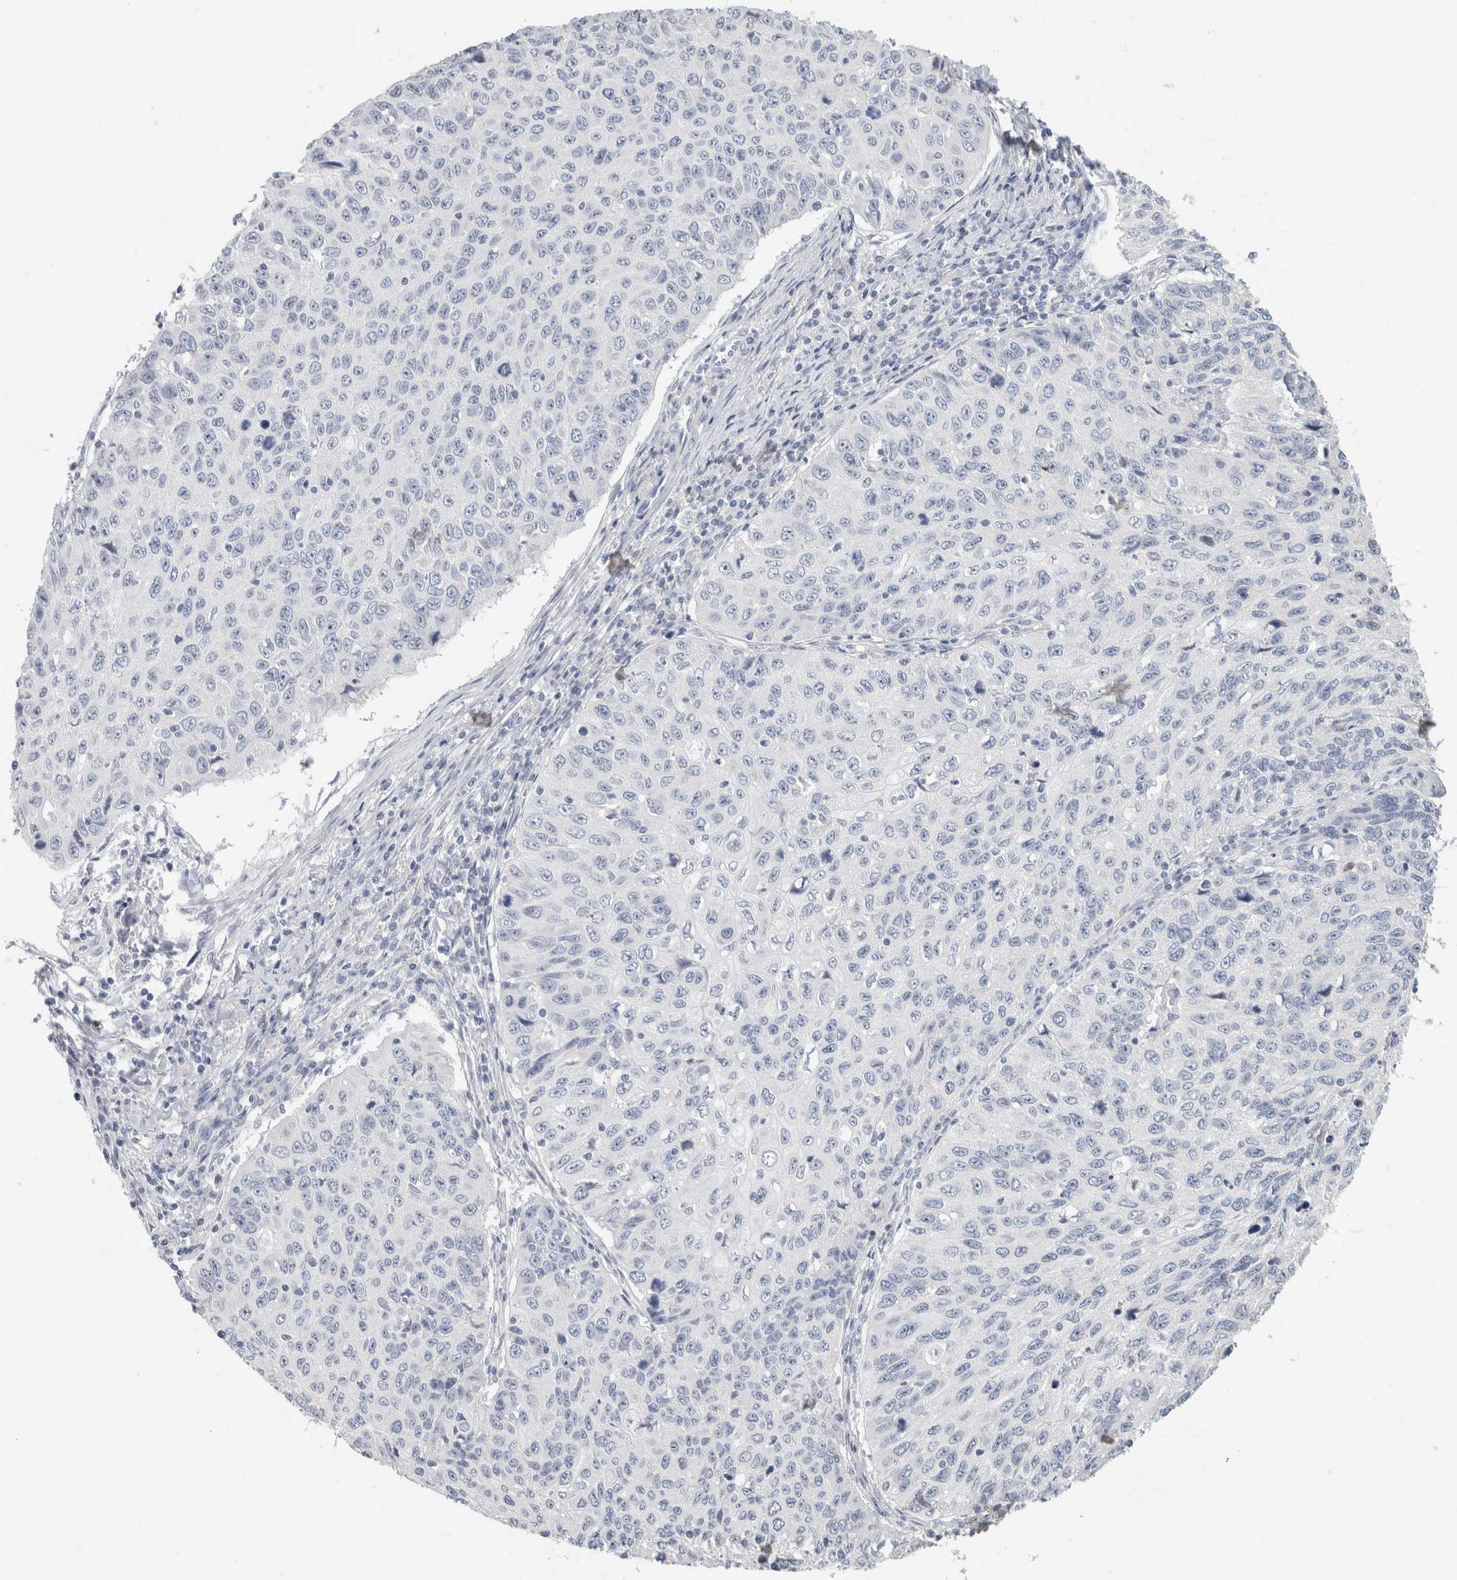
{"staining": {"intensity": "negative", "quantity": "none", "location": "none"}, "tissue": "cervical cancer", "cell_type": "Tumor cells", "image_type": "cancer", "snomed": [{"axis": "morphology", "description": "Squamous cell carcinoma, NOS"}, {"axis": "topography", "description": "Cervix"}], "caption": "Immunohistochemical staining of human cervical cancer reveals no significant staining in tumor cells.", "gene": "BCAN", "patient": {"sex": "female", "age": 53}}